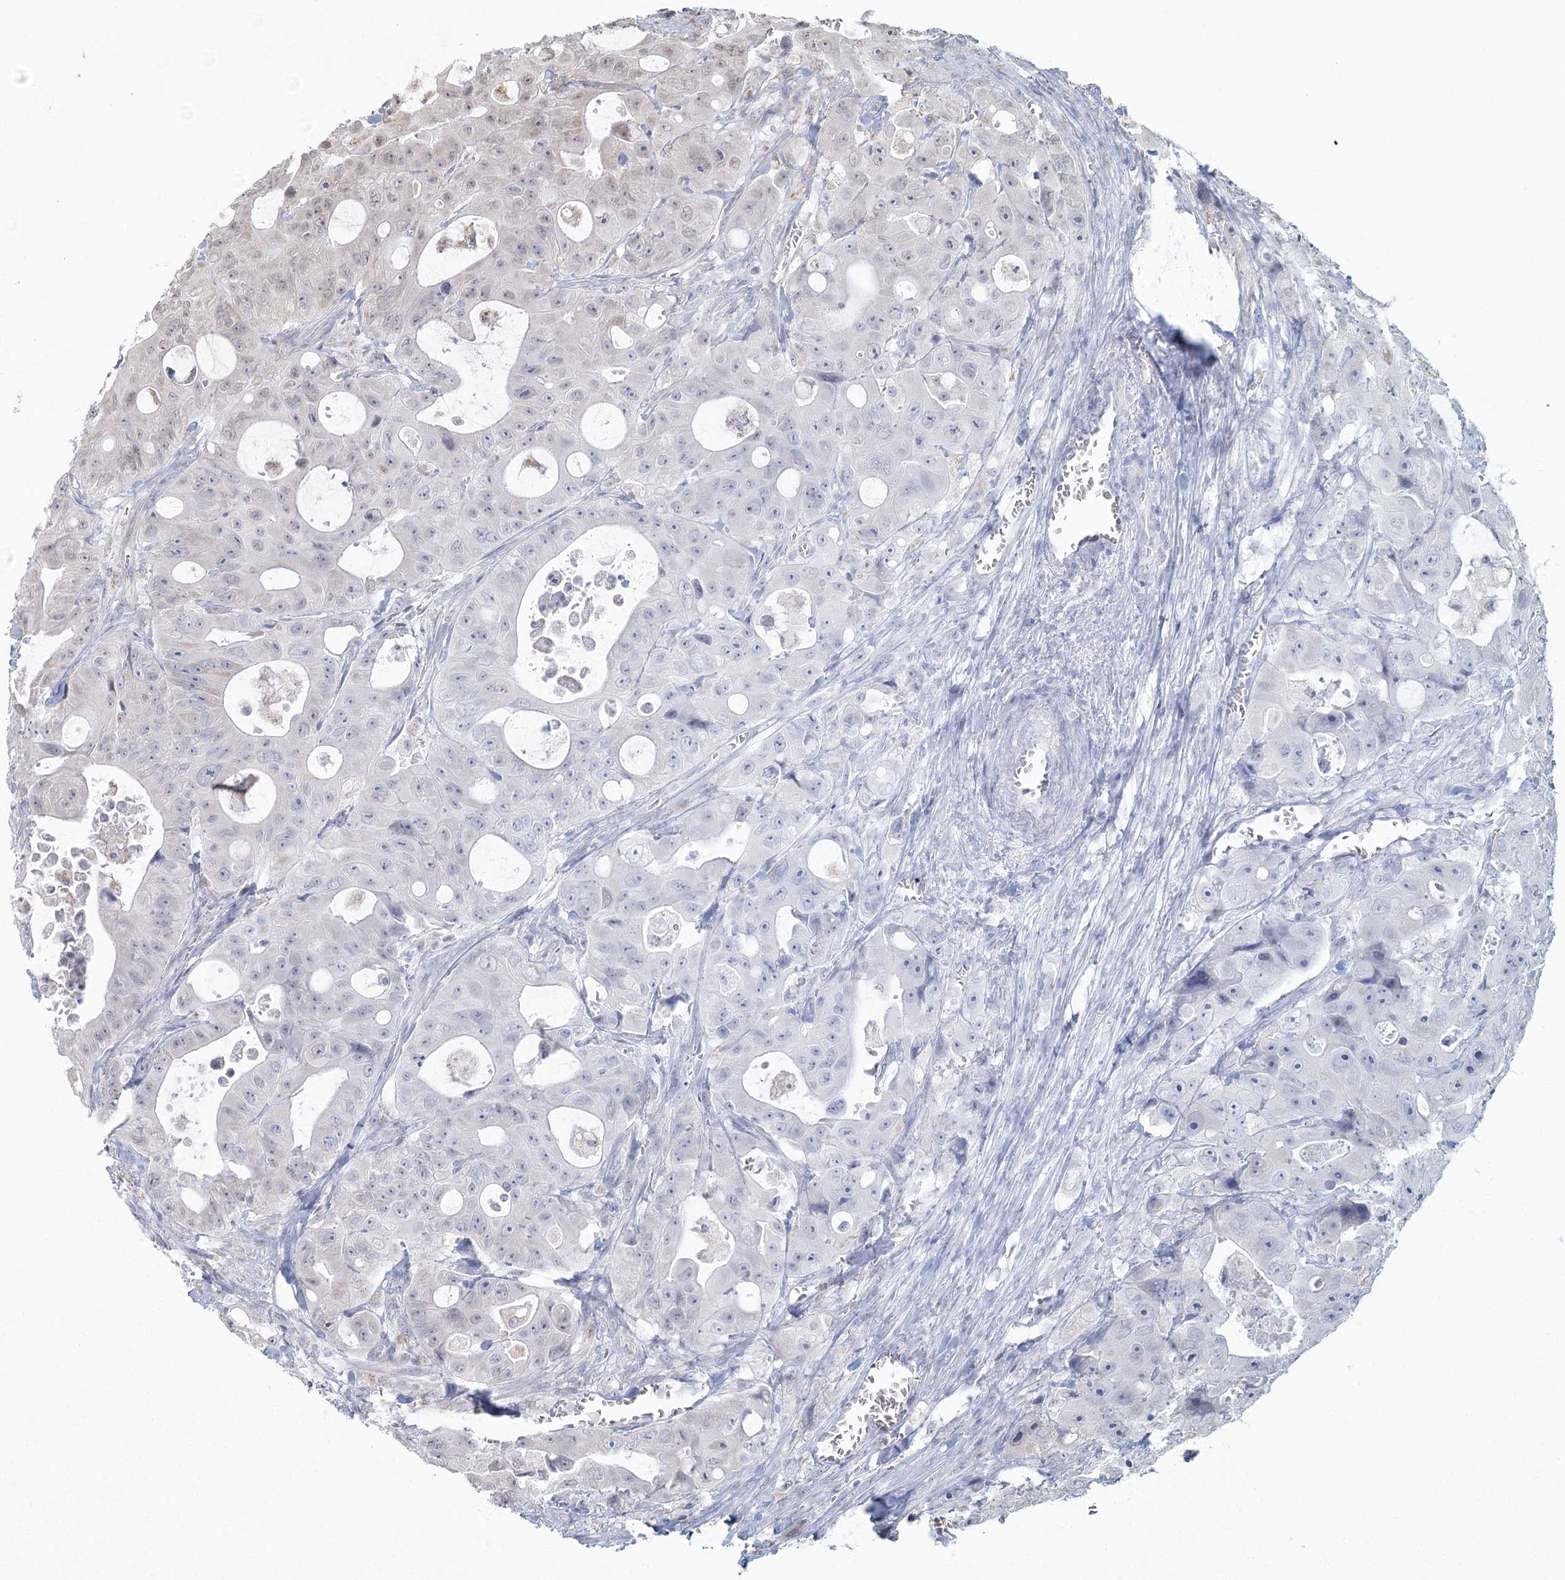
{"staining": {"intensity": "weak", "quantity": "<25%", "location": "nuclear"}, "tissue": "colorectal cancer", "cell_type": "Tumor cells", "image_type": "cancer", "snomed": [{"axis": "morphology", "description": "Adenocarcinoma, NOS"}, {"axis": "topography", "description": "Colon"}], "caption": "Micrograph shows no significant protein expression in tumor cells of adenocarcinoma (colorectal). (Immunohistochemistry (ihc), brightfield microscopy, high magnification).", "gene": "LACTB", "patient": {"sex": "female", "age": 46}}